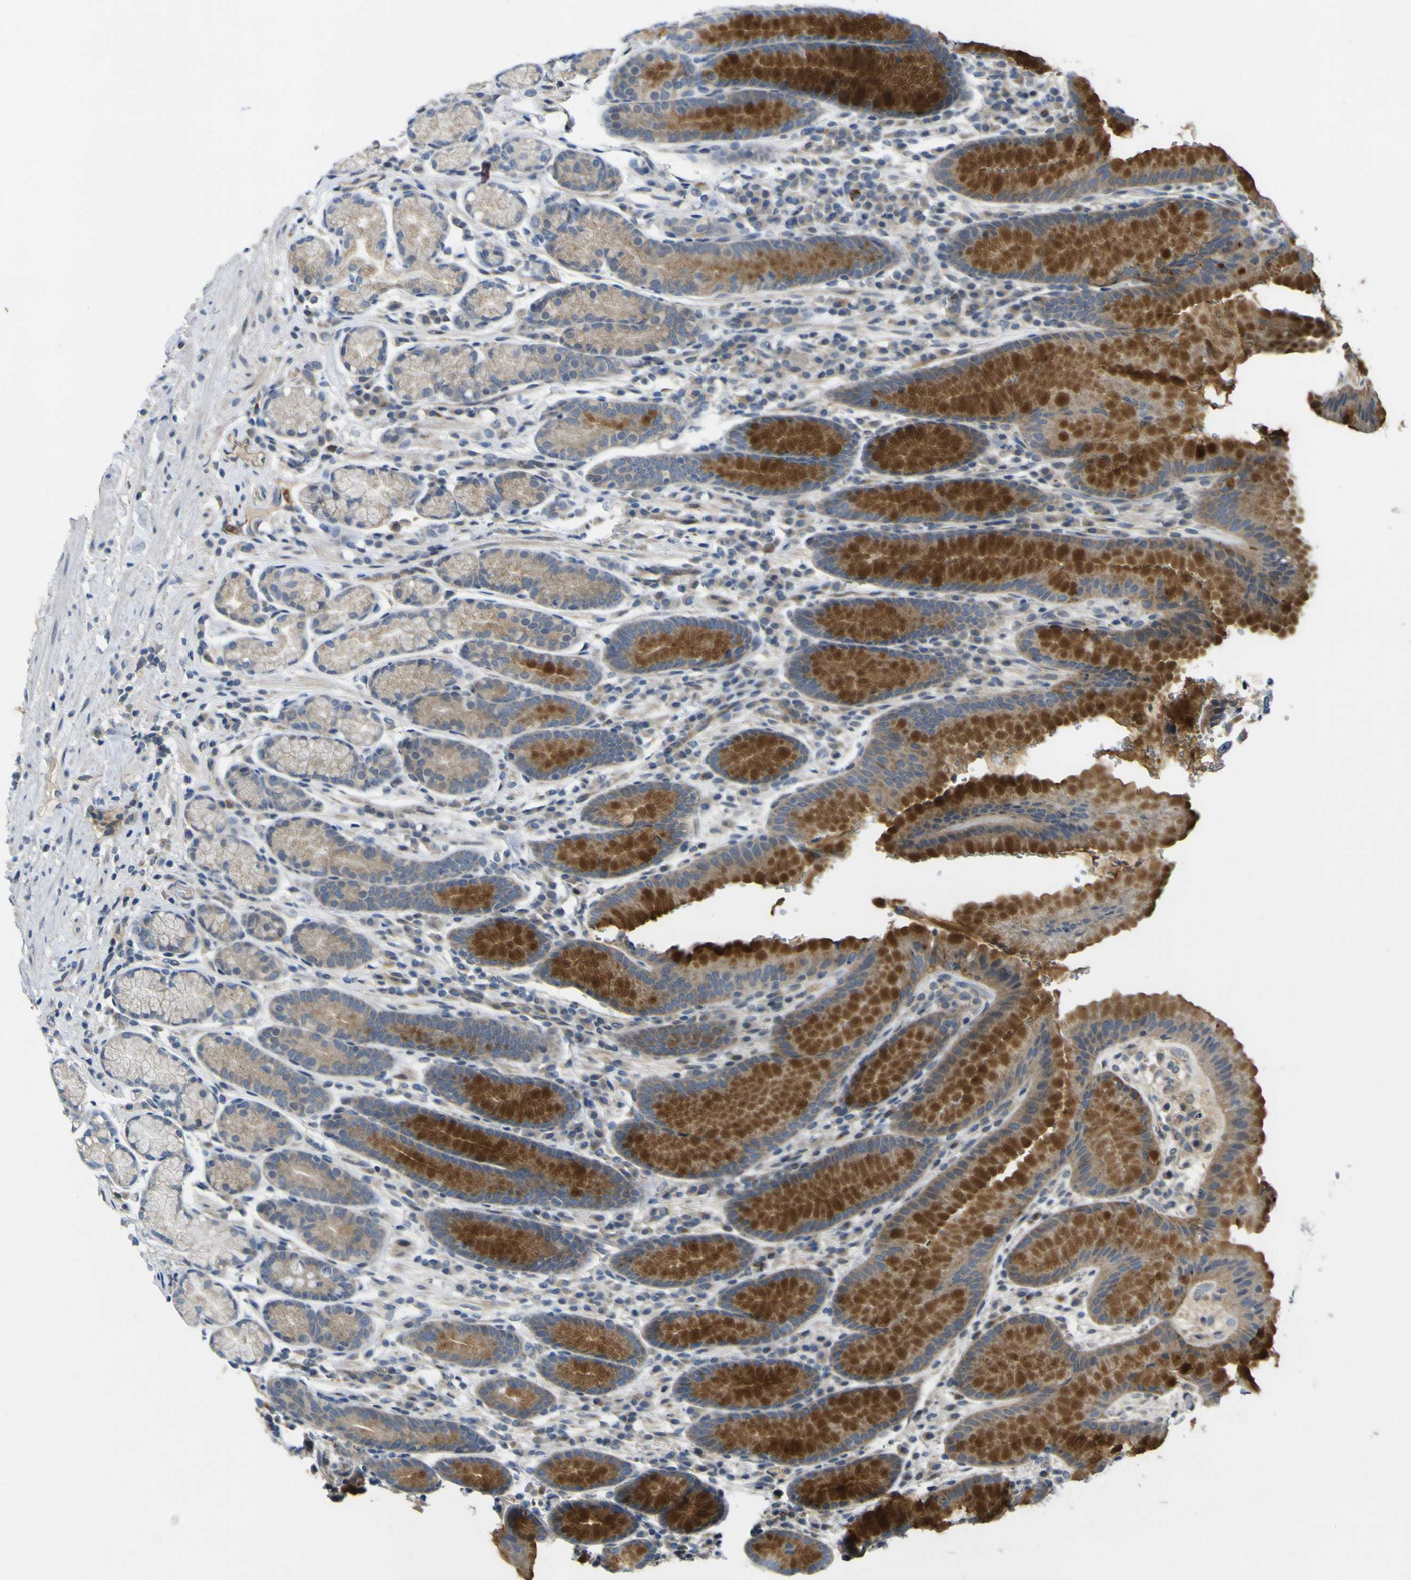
{"staining": {"intensity": "strong", "quantity": "25%-75%", "location": "cytoplasmic/membranous"}, "tissue": "stomach", "cell_type": "Glandular cells", "image_type": "normal", "snomed": [{"axis": "morphology", "description": "Normal tissue, NOS"}, {"axis": "topography", "description": "Stomach, lower"}], "caption": "High-magnification brightfield microscopy of normal stomach stained with DAB (brown) and counterstained with hematoxylin (blue). glandular cells exhibit strong cytoplasmic/membranous expression is appreciated in approximately25%-75% of cells.", "gene": "LDLR", "patient": {"sex": "male", "age": 52}}